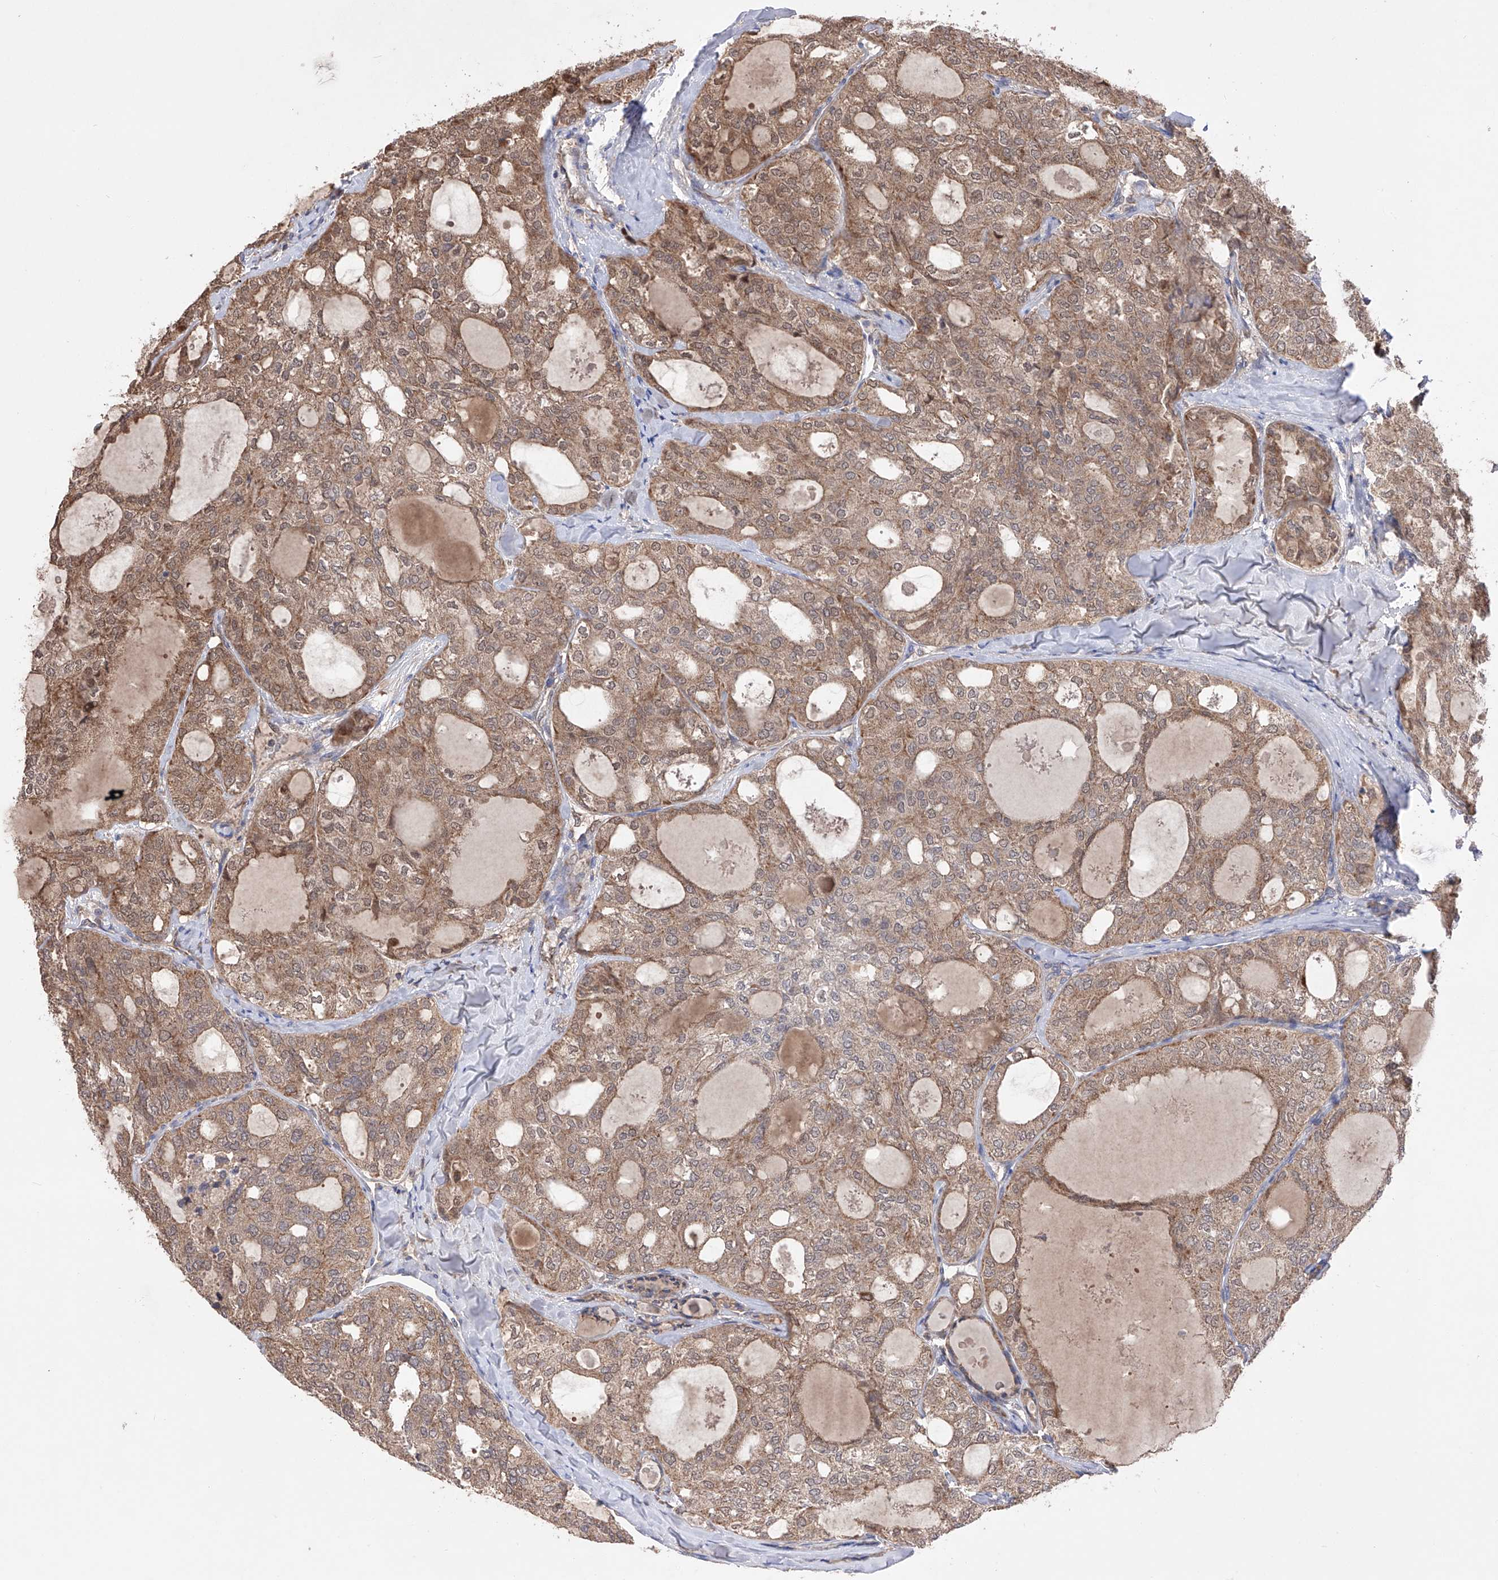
{"staining": {"intensity": "moderate", "quantity": ">75%", "location": "cytoplasmic/membranous"}, "tissue": "thyroid cancer", "cell_type": "Tumor cells", "image_type": "cancer", "snomed": [{"axis": "morphology", "description": "Follicular adenoma carcinoma, NOS"}, {"axis": "topography", "description": "Thyroid gland"}], "caption": "A histopathology image showing moderate cytoplasmic/membranous expression in approximately >75% of tumor cells in thyroid follicular adenoma carcinoma, as visualized by brown immunohistochemical staining.", "gene": "SDHAF4", "patient": {"sex": "male", "age": 75}}